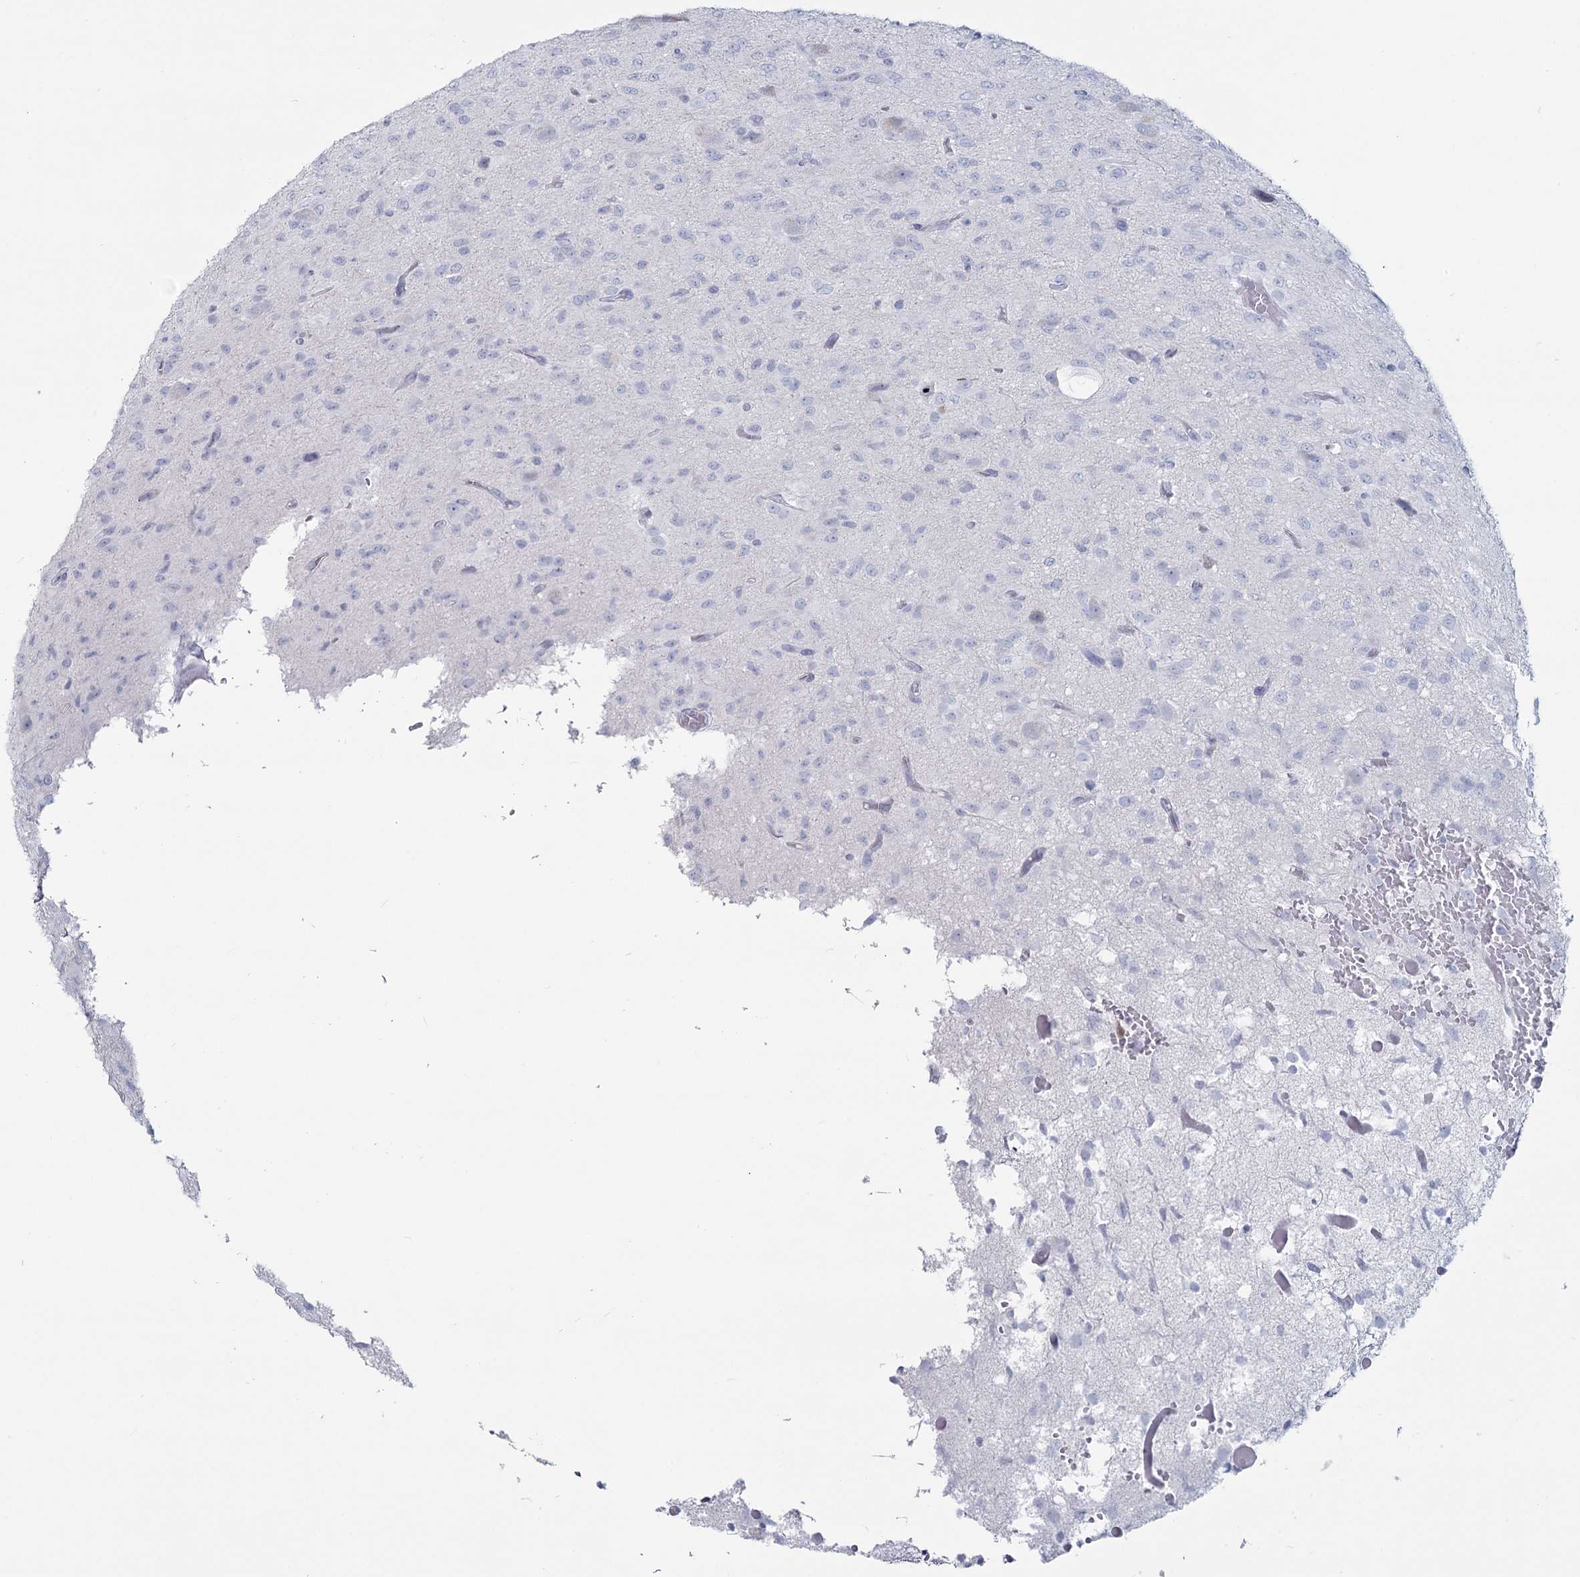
{"staining": {"intensity": "negative", "quantity": "none", "location": "none"}, "tissue": "glioma", "cell_type": "Tumor cells", "image_type": "cancer", "snomed": [{"axis": "morphology", "description": "Glioma, malignant, High grade"}, {"axis": "topography", "description": "Brain"}], "caption": "Malignant high-grade glioma was stained to show a protein in brown. There is no significant staining in tumor cells.", "gene": "SLC6A19", "patient": {"sex": "female", "age": 59}}